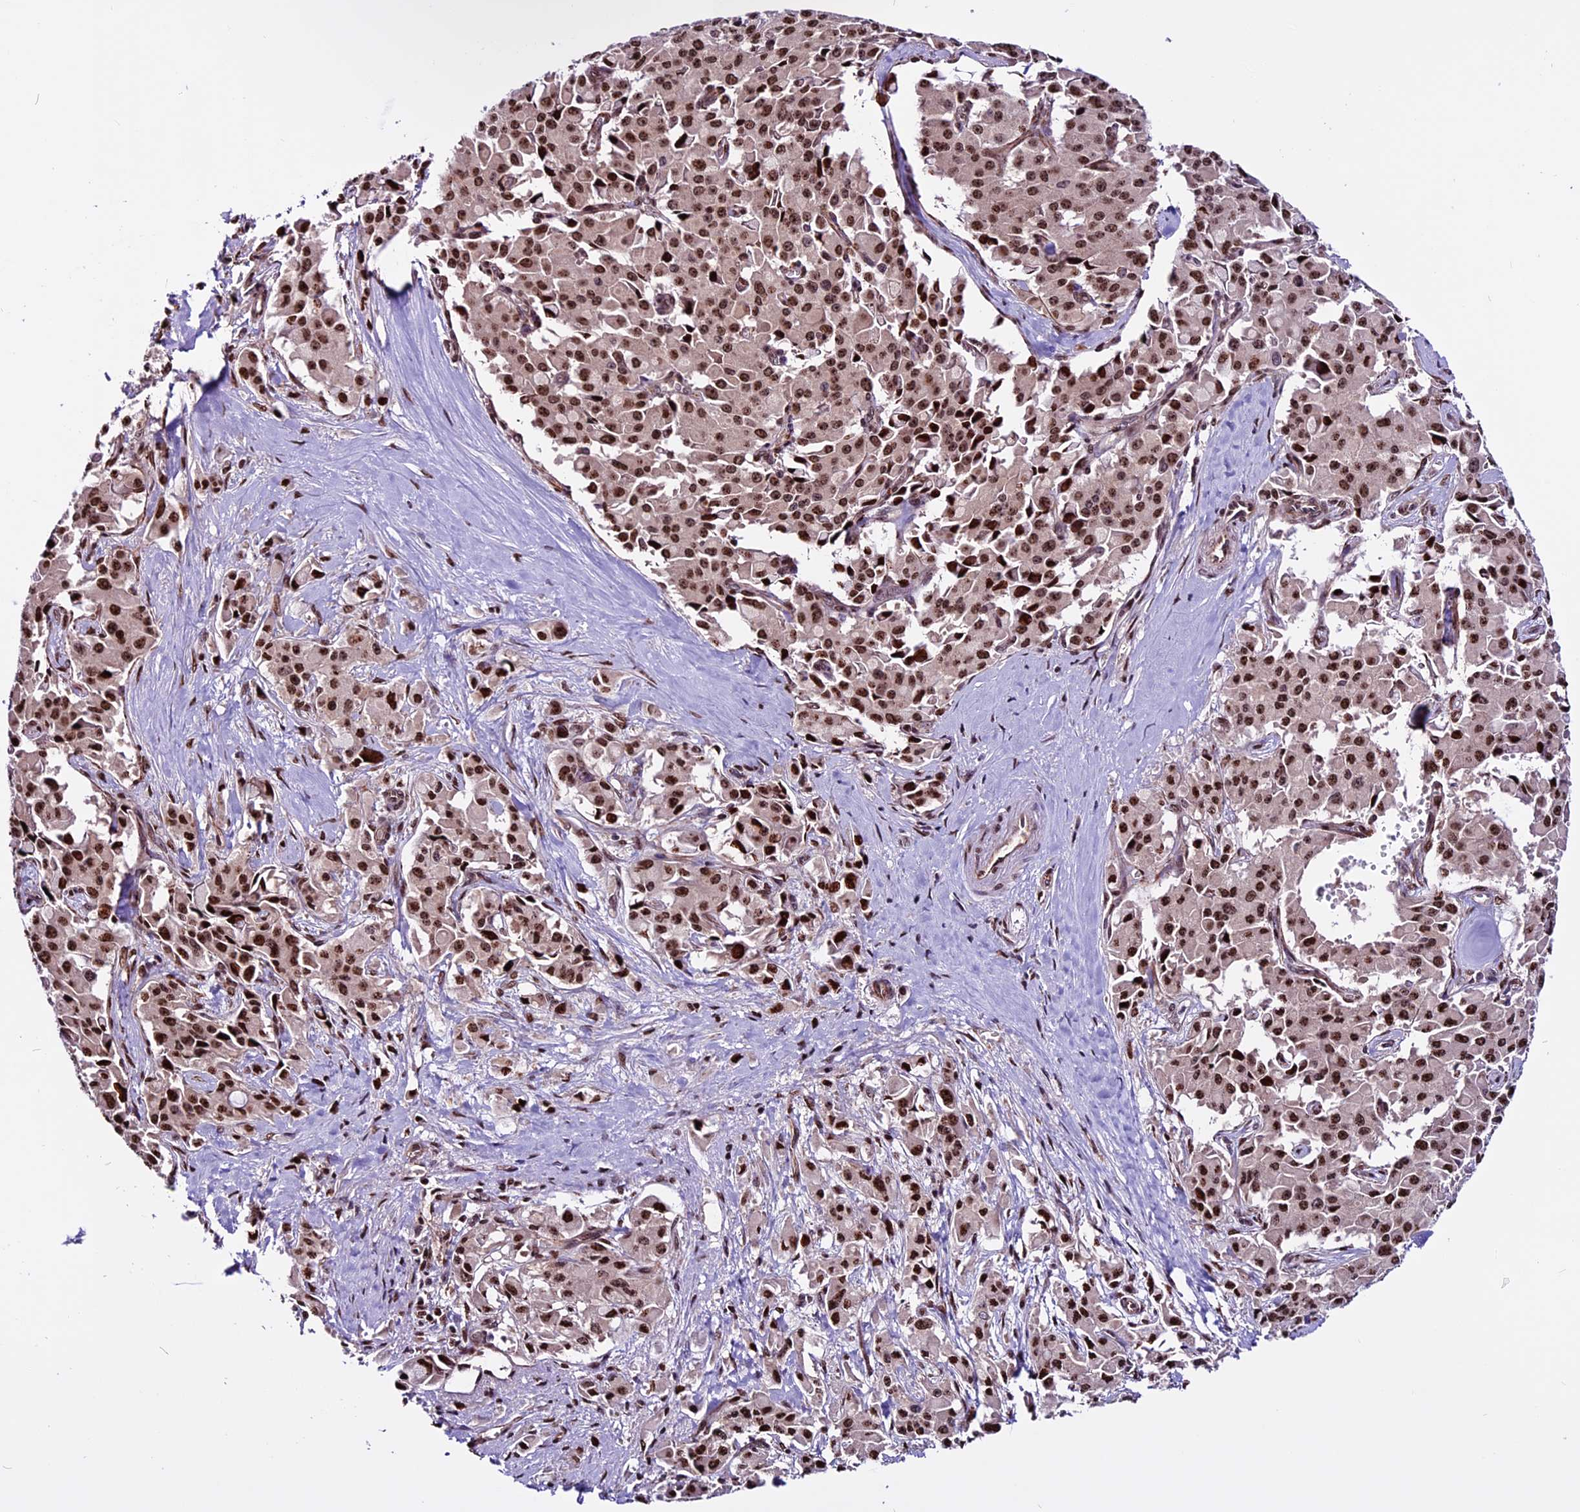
{"staining": {"intensity": "moderate", "quantity": ">75%", "location": "nuclear"}, "tissue": "pancreatic cancer", "cell_type": "Tumor cells", "image_type": "cancer", "snomed": [{"axis": "morphology", "description": "Adenocarcinoma, NOS"}, {"axis": "topography", "description": "Pancreas"}], "caption": "A histopathology image of adenocarcinoma (pancreatic) stained for a protein exhibits moderate nuclear brown staining in tumor cells. The staining was performed using DAB (3,3'-diaminobenzidine), with brown indicating positive protein expression. Nuclei are stained blue with hematoxylin.", "gene": "RINL", "patient": {"sex": "male", "age": 65}}